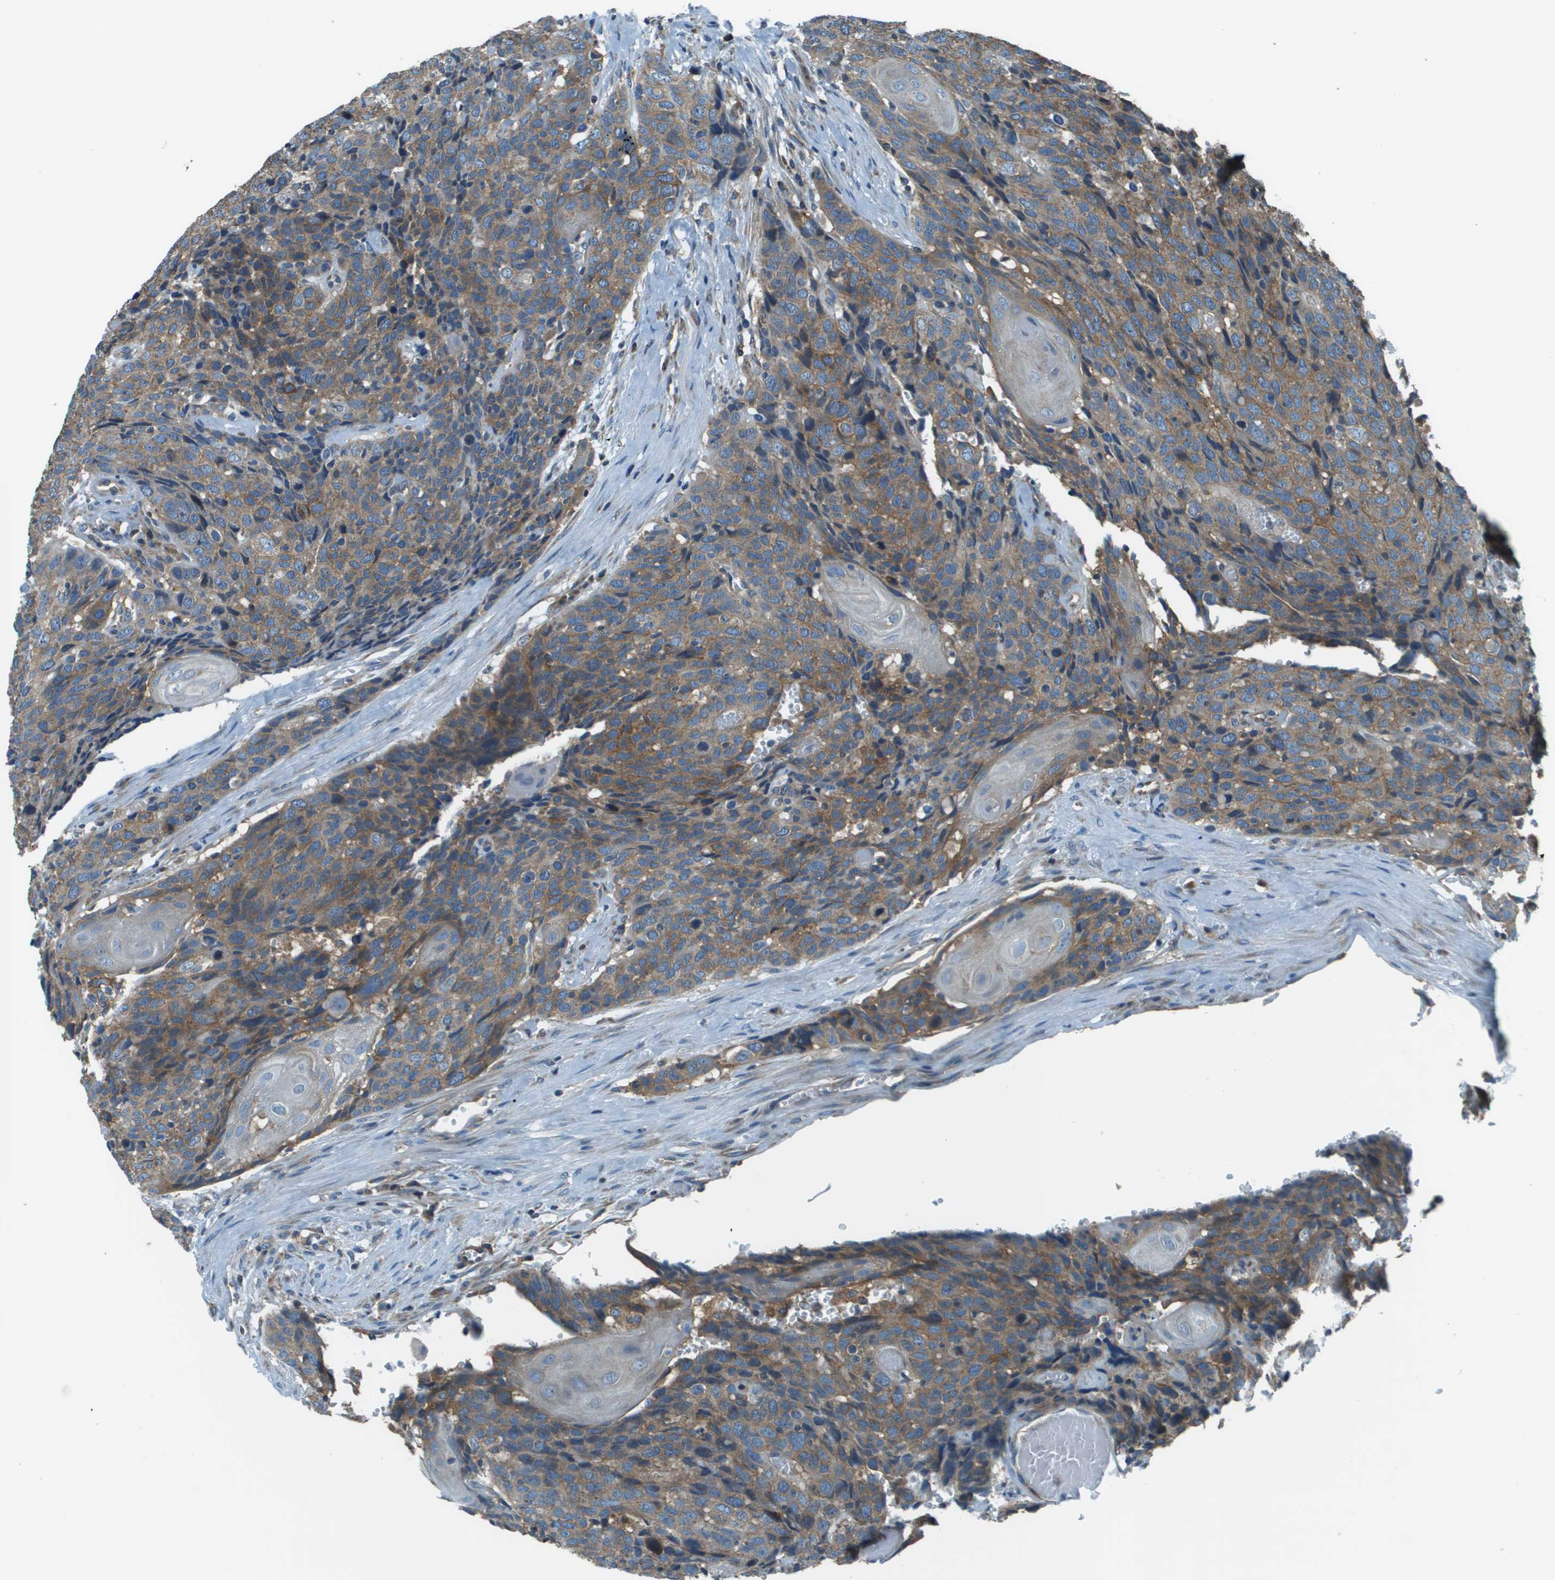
{"staining": {"intensity": "moderate", "quantity": ">75%", "location": "cytoplasmic/membranous"}, "tissue": "head and neck cancer", "cell_type": "Tumor cells", "image_type": "cancer", "snomed": [{"axis": "morphology", "description": "Squamous cell carcinoma, NOS"}, {"axis": "topography", "description": "Head-Neck"}], "caption": "A high-resolution histopathology image shows IHC staining of squamous cell carcinoma (head and neck), which displays moderate cytoplasmic/membranous expression in about >75% of tumor cells.", "gene": "TMEM51", "patient": {"sex": "male", "age": 66}}